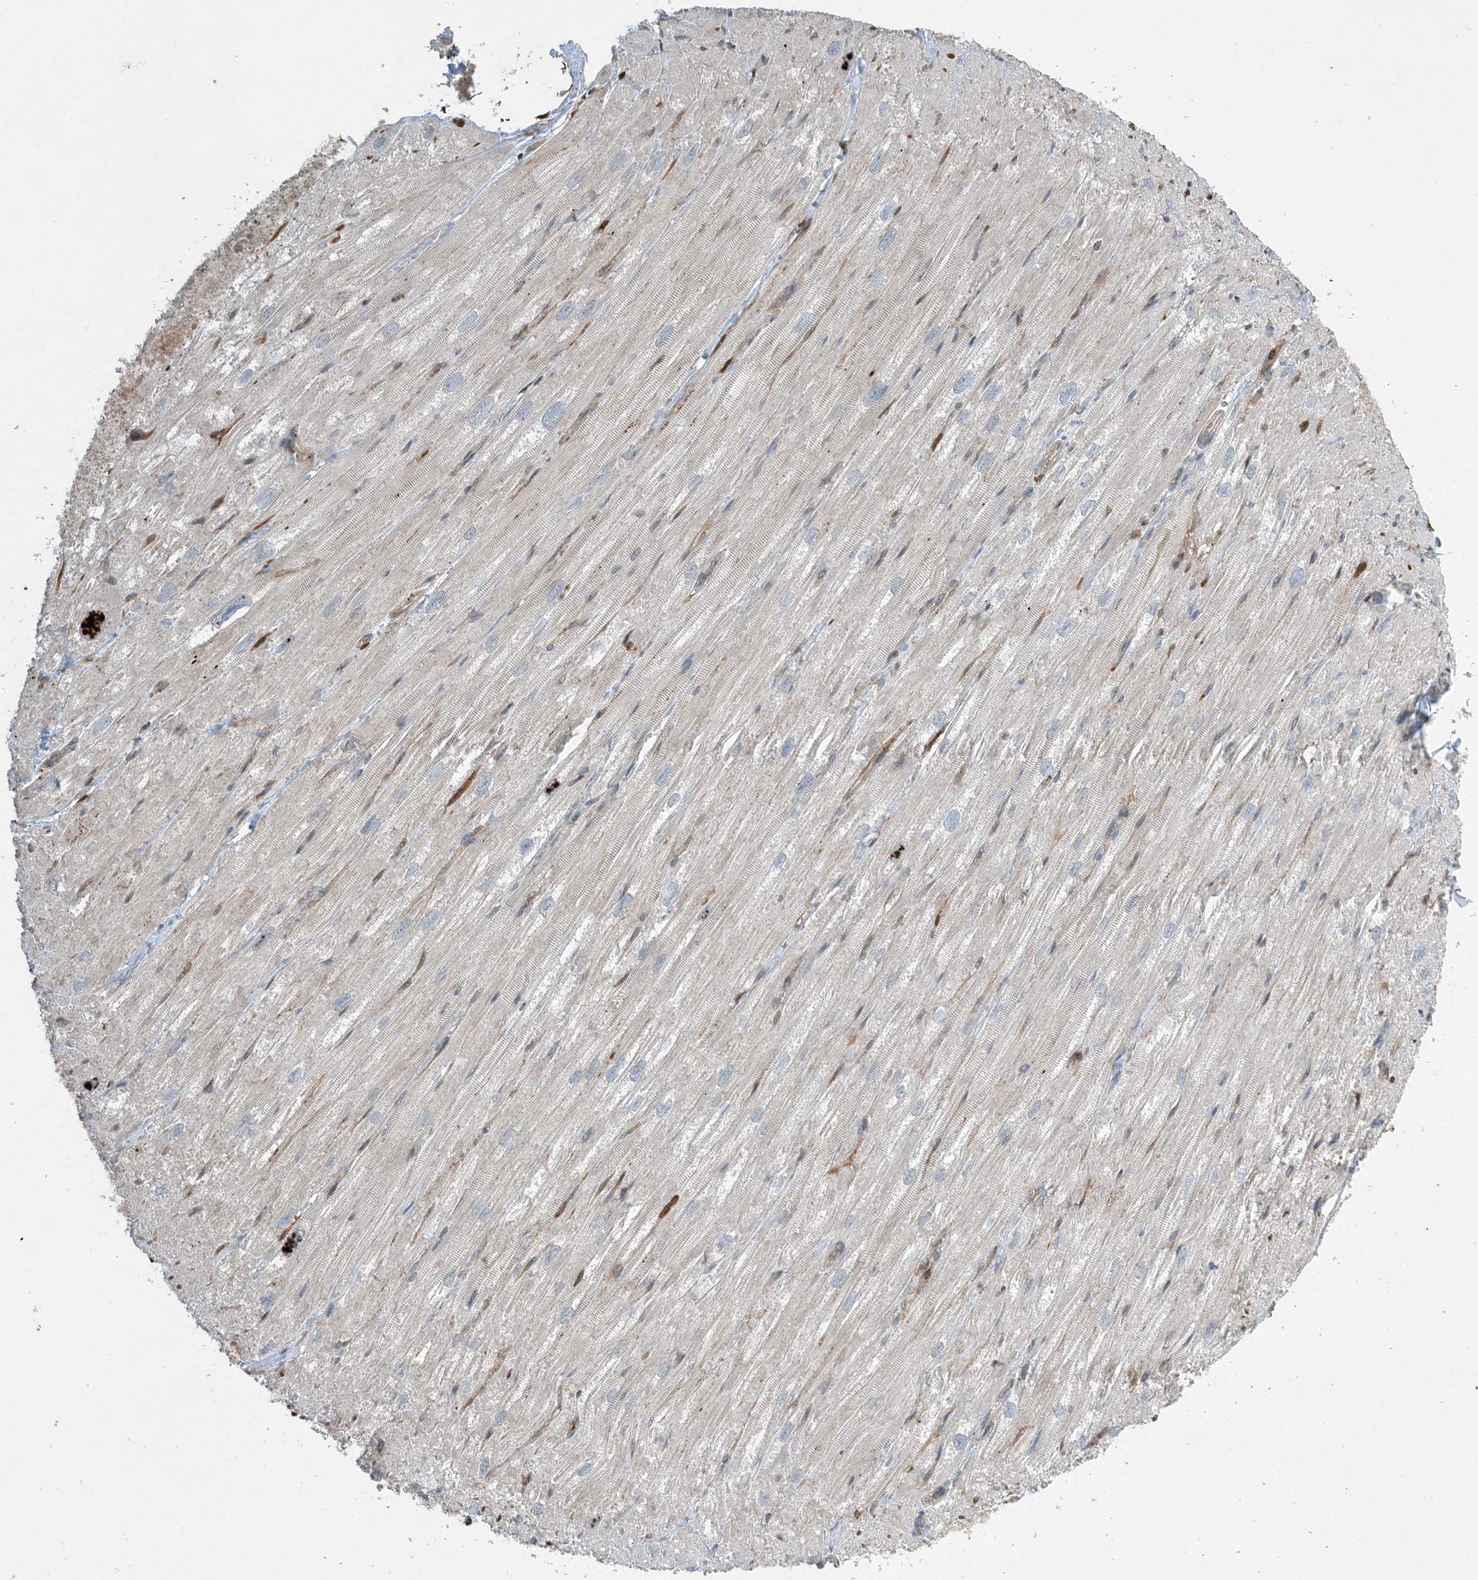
{"staining": {"intensity": "weak", "quantity": "<25%", "location": "cytoplasmic/membranous"}, "tissue": "heart muscle", "cell_type": "Cardiomyocytes", "image_type": "normal", "snomed": [{"axis": "morphology", "description": "Normal tissue, NOS"}, {"axis": "topography", "description": "Heart"}], "caption": "Heart muscle stained for a protein using IHC reveals no staining cardiomyocytes.", "gene": "TMSB4X", "patient": {"sex": "male", "age": 50}}